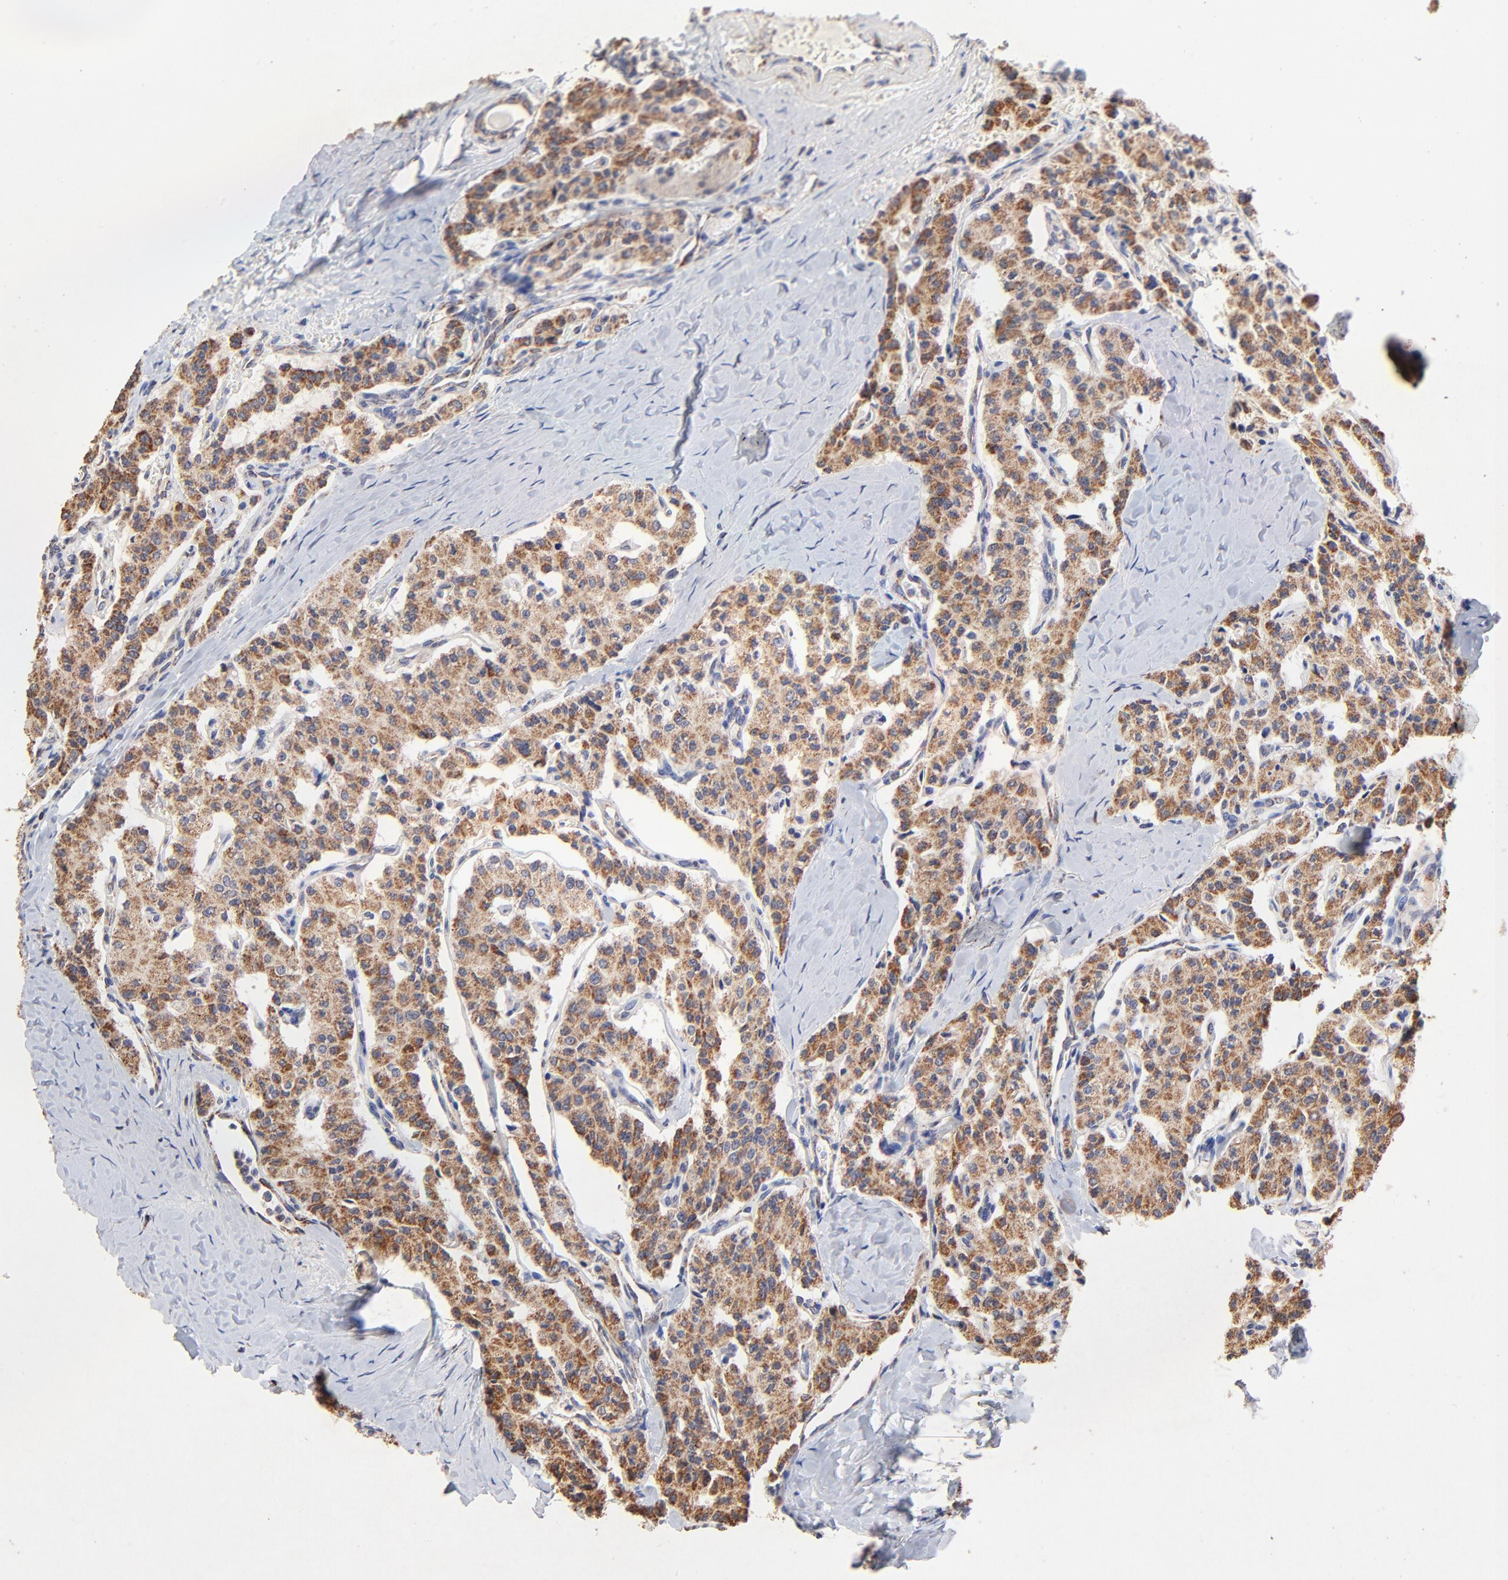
{"staining": {"intensity": "moderate", "quantity": ">75%", "location": "cytoplasmic/membranous"}, "tissue": "carcinoid", "cell_type": "Tumor cells", "image_type": "cancer", "snomed": [{"axis": "morphology", "description": "Carcinoid, malignant, NOS"}, {"axis": "topography", "description": "Bronchus"}], "caption": "DAB (3,3'-diaminobenzidine) immunohistochemical staining of human carcinoid demonstrates moderate cytoplasmic/membranous protein expression in about >75% of tumor cells. (IHC, brightfield microscopy, high magnification).", "gene": "SSBP1", "patient": {"sex": "male", "age": 55}}